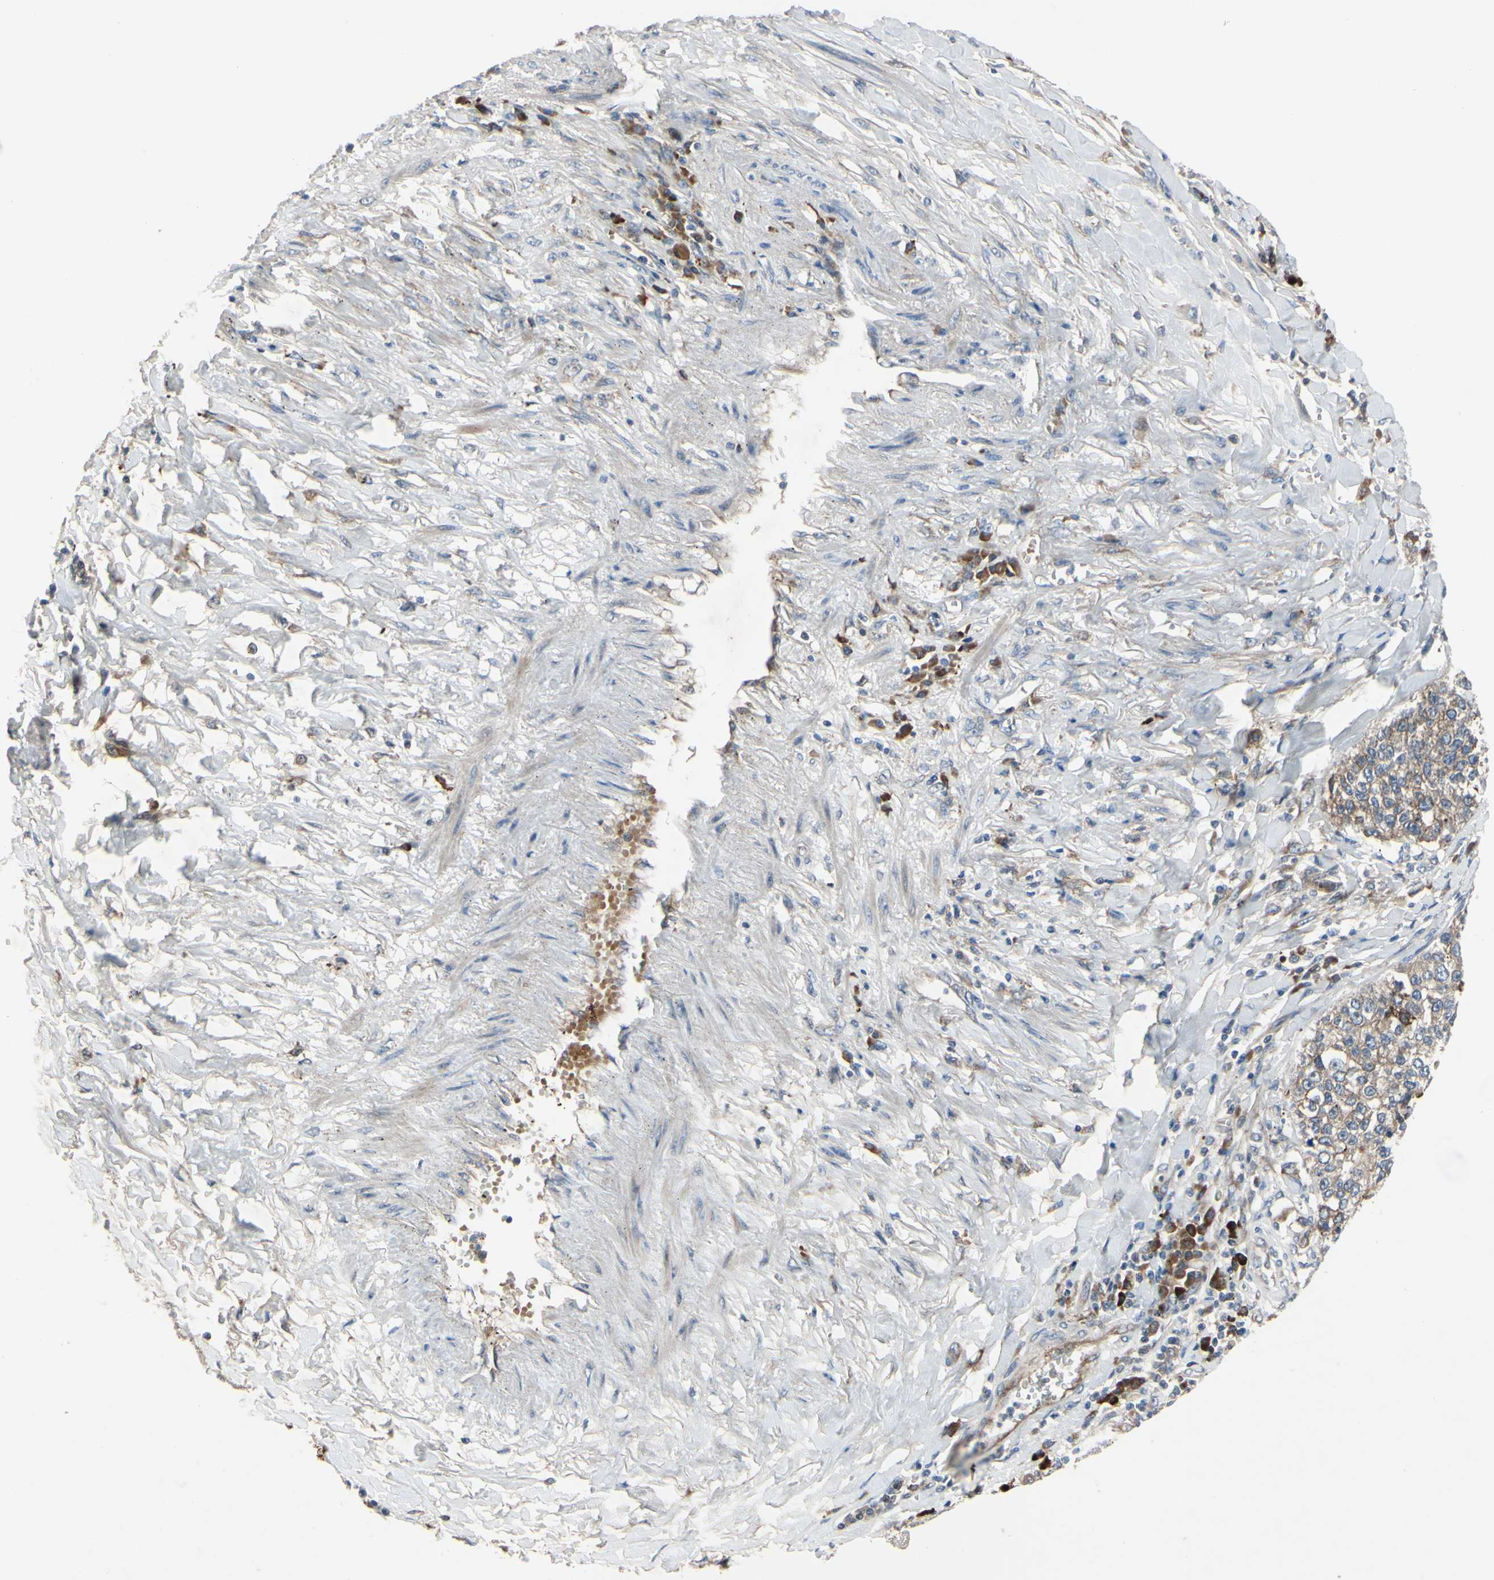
{"staining": {"intensity": "weak", "quantity": ">75%", "location": "cytoplasmic/membranous"}, "tissue": "lung cancer", "cell_type": "Tumor cells", "image_type": "cancer", "snomed": [{"axis": "morphology", "description": "Adenocarcinoma, NOS"}, {"axis": "topography", "description": "Lung"}], "caption": "Weak cytoplasmic/membranous positivity for a protein is seen in approximately >75% of tumor cells of adenocarcinoma (lung) using IHC.", "gene": "XIAP", "patient": {"sex": "male", "age": 49}}